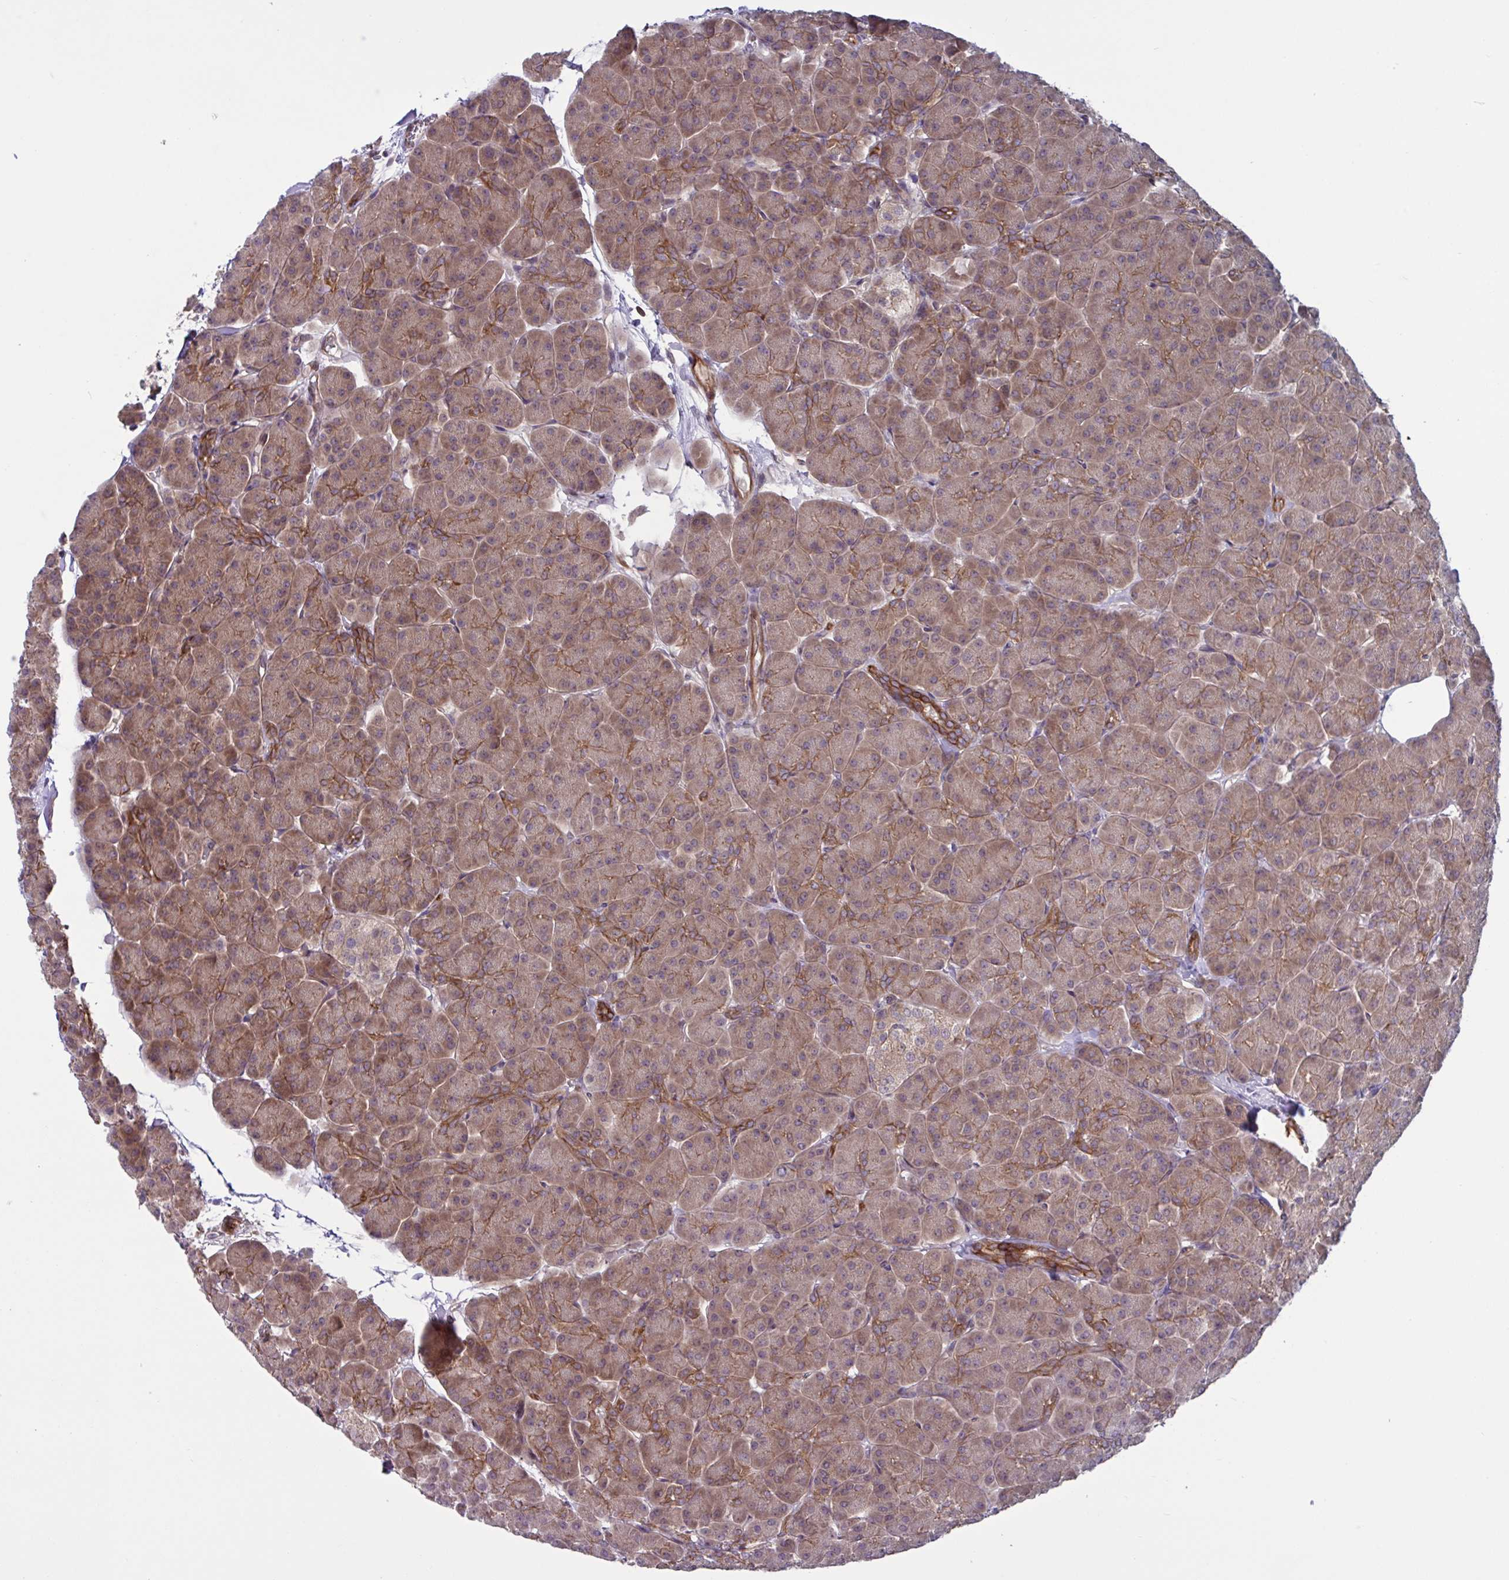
{"staining": {"intensity": "moderate", "quantity": ">75%", "location": "cytoplasmic/membranous"}, "tissue": "pancreas", "cell_type": "Exocrine glandular cells", "image_type": "normal", "snomed": [{"axis": "morphology", "description": "Normal tissue, NOS"}, {"axis": "topography", "description": "Pancreas"}, {"axis": "topography", "description": "Peripheral nerve tissue"}], "caption": "Protein staining by IHC reveals moderate cytoplasmic/membranous expression in approximately >75% of exocrine glandular cells in unremarkable pancreas.", "gene": "GLTP", "patient": {"sex": "male", "age": 54}}